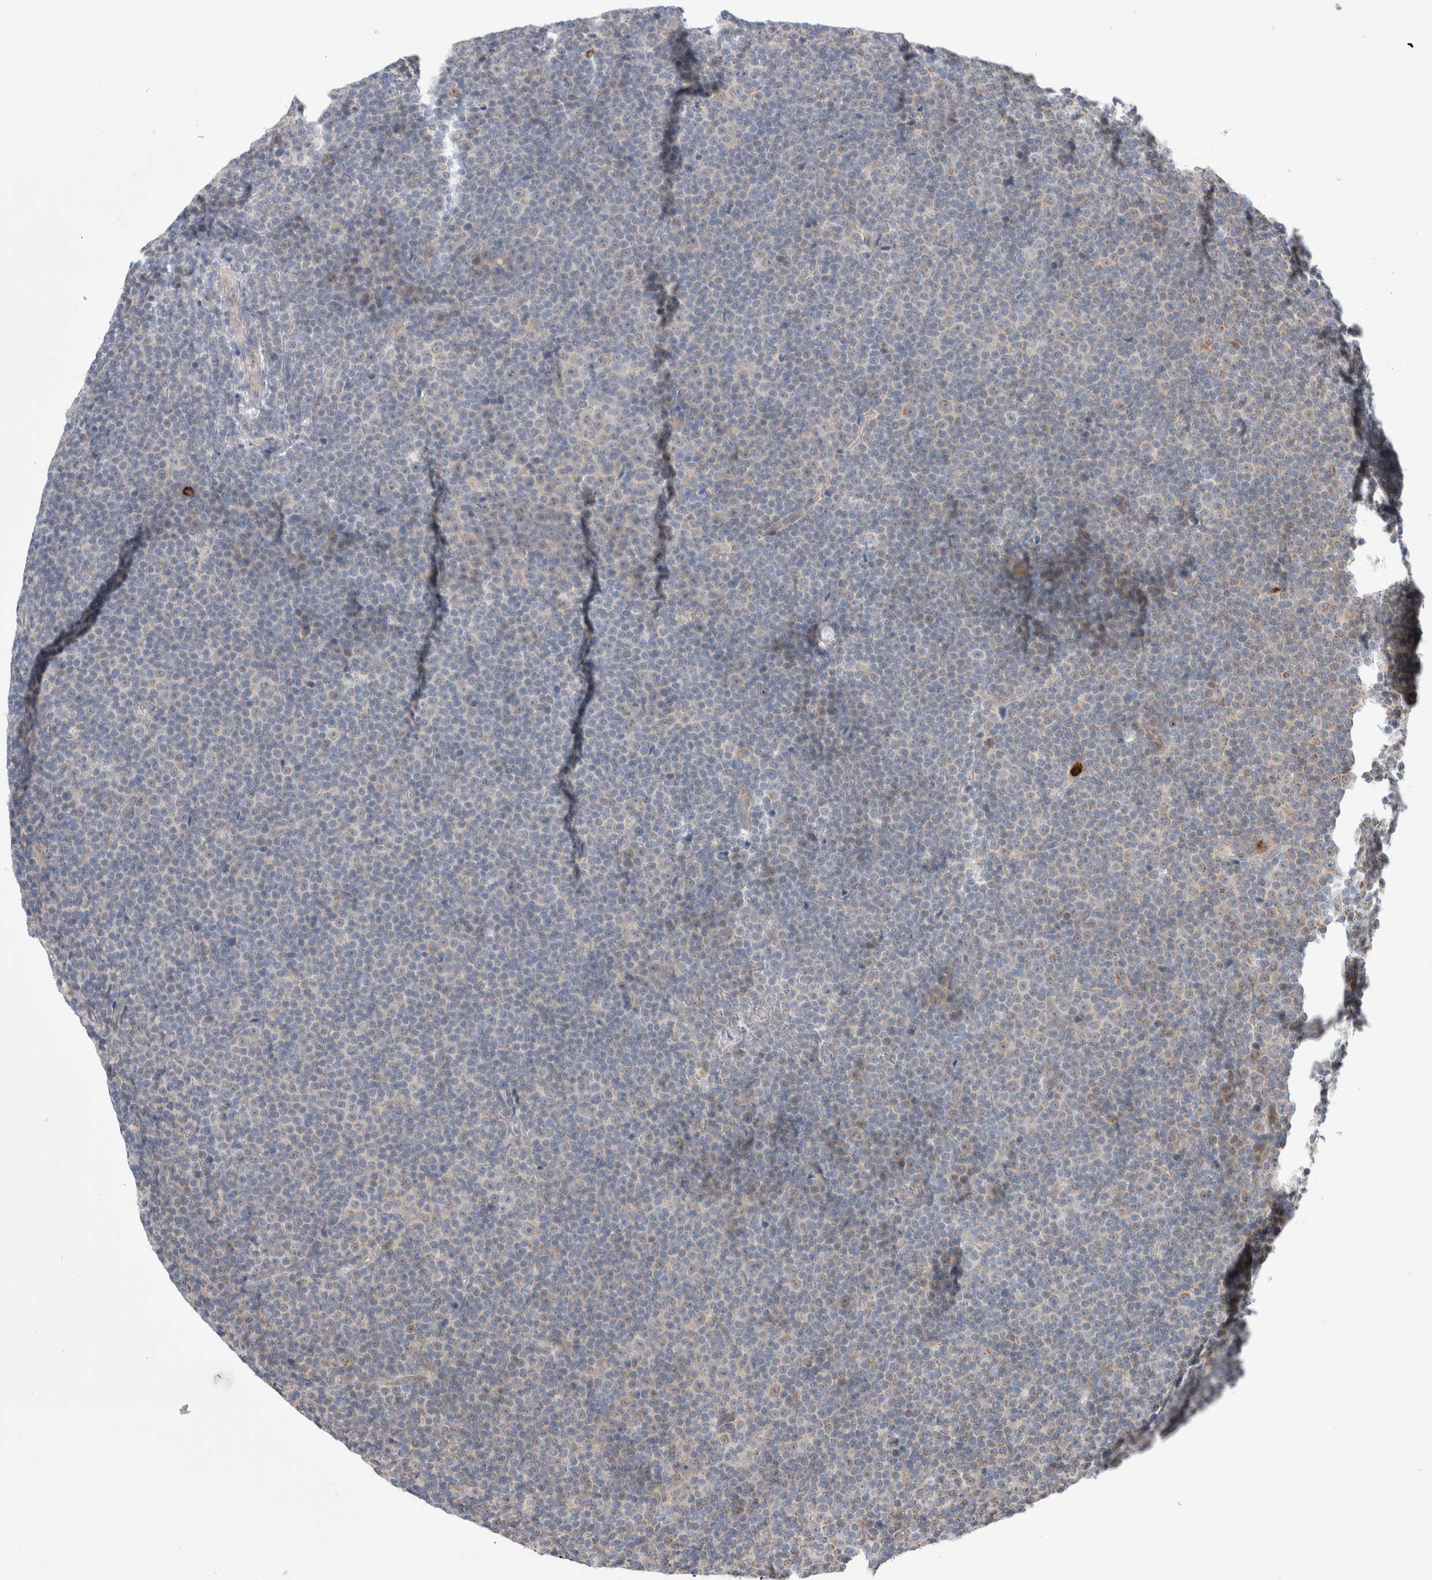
{"staining": {"intensity": "negative", "quantity": "none", "location": "none"}, "tissue": "lymphoma", "cell_type": "Tumor cells", "image_type": "cancer", "snomed": [{"axis": "morphology", "description": "Malignant lymphoma, non-Hodgkin's type, Low grade"}, {"axis": "topography", "description": "Lymph node"}], "caption": "High power microscopy image of an immunohistochemistry histopathology image of malignant lymphoma, non-Hodgkin's type (low-grade), revealing no significant staining in tumor cells. (Brightfield microscopy of DAB (3,3'-diaminobenzidine) immunohistochemistry (IHC) at high magnification).", "gene": "GSDMB", "patient": {"sex": "female", "age": 67}}